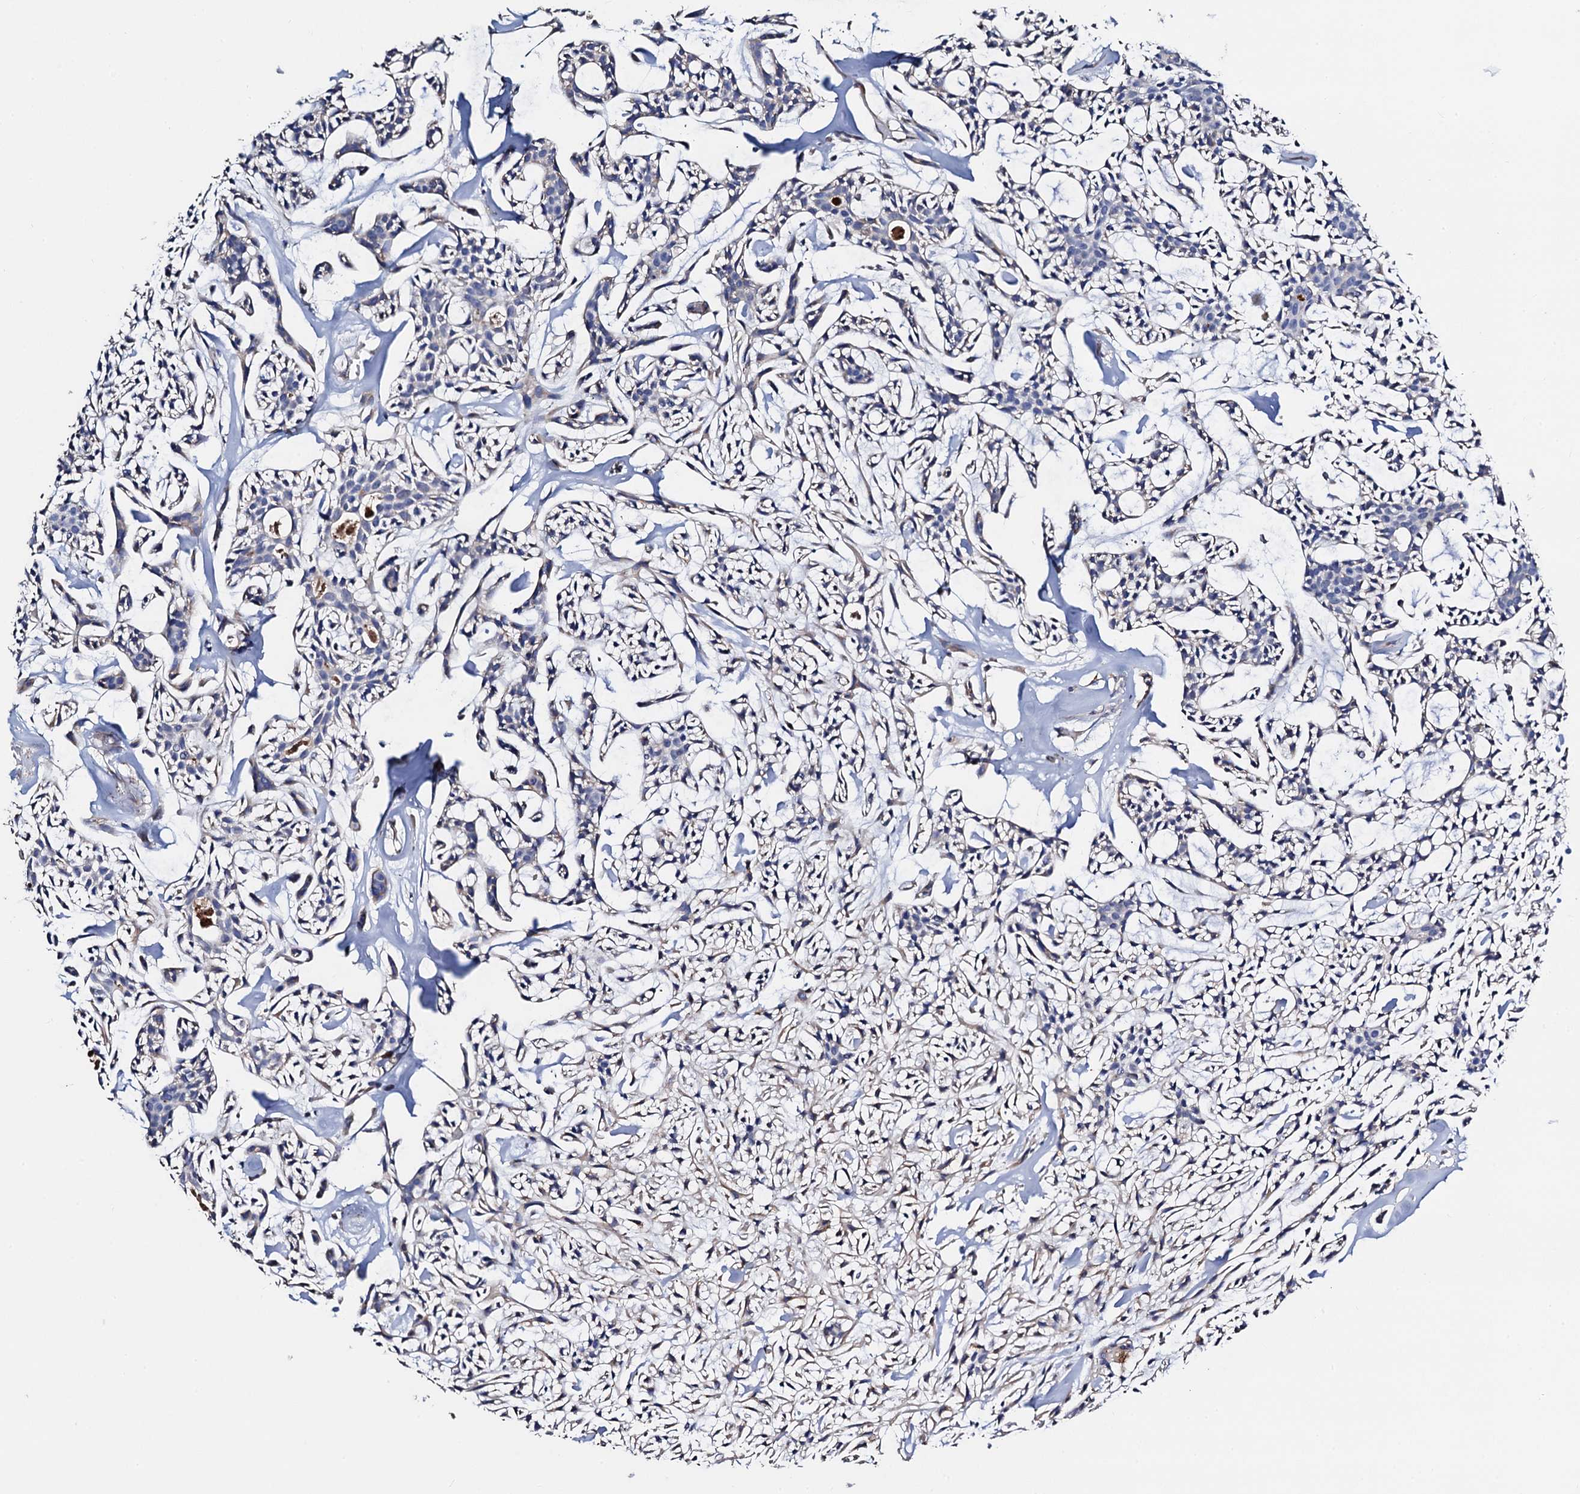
{"staining": {"intensity": "negative", "quantity": "none", "location": "none"}, "tissue": "head and neck cancer", "cell_type": "Tumor cells", "image_type": "cancer", "snomed": [{"axis": "morphology", "description": "Adenocarcinoma, NOS"}, {"axis": "topography", "description": "Salivary gland"}, {"axis": "topography", "description": "Head-Neck"}], "caption": "Immunohistochemical staining of adenocarcinoma (head and neck) exhibits no significant expression in tumor cells.", "gene": "FREM3", "patient": {"sex": "male", "age": 55}}